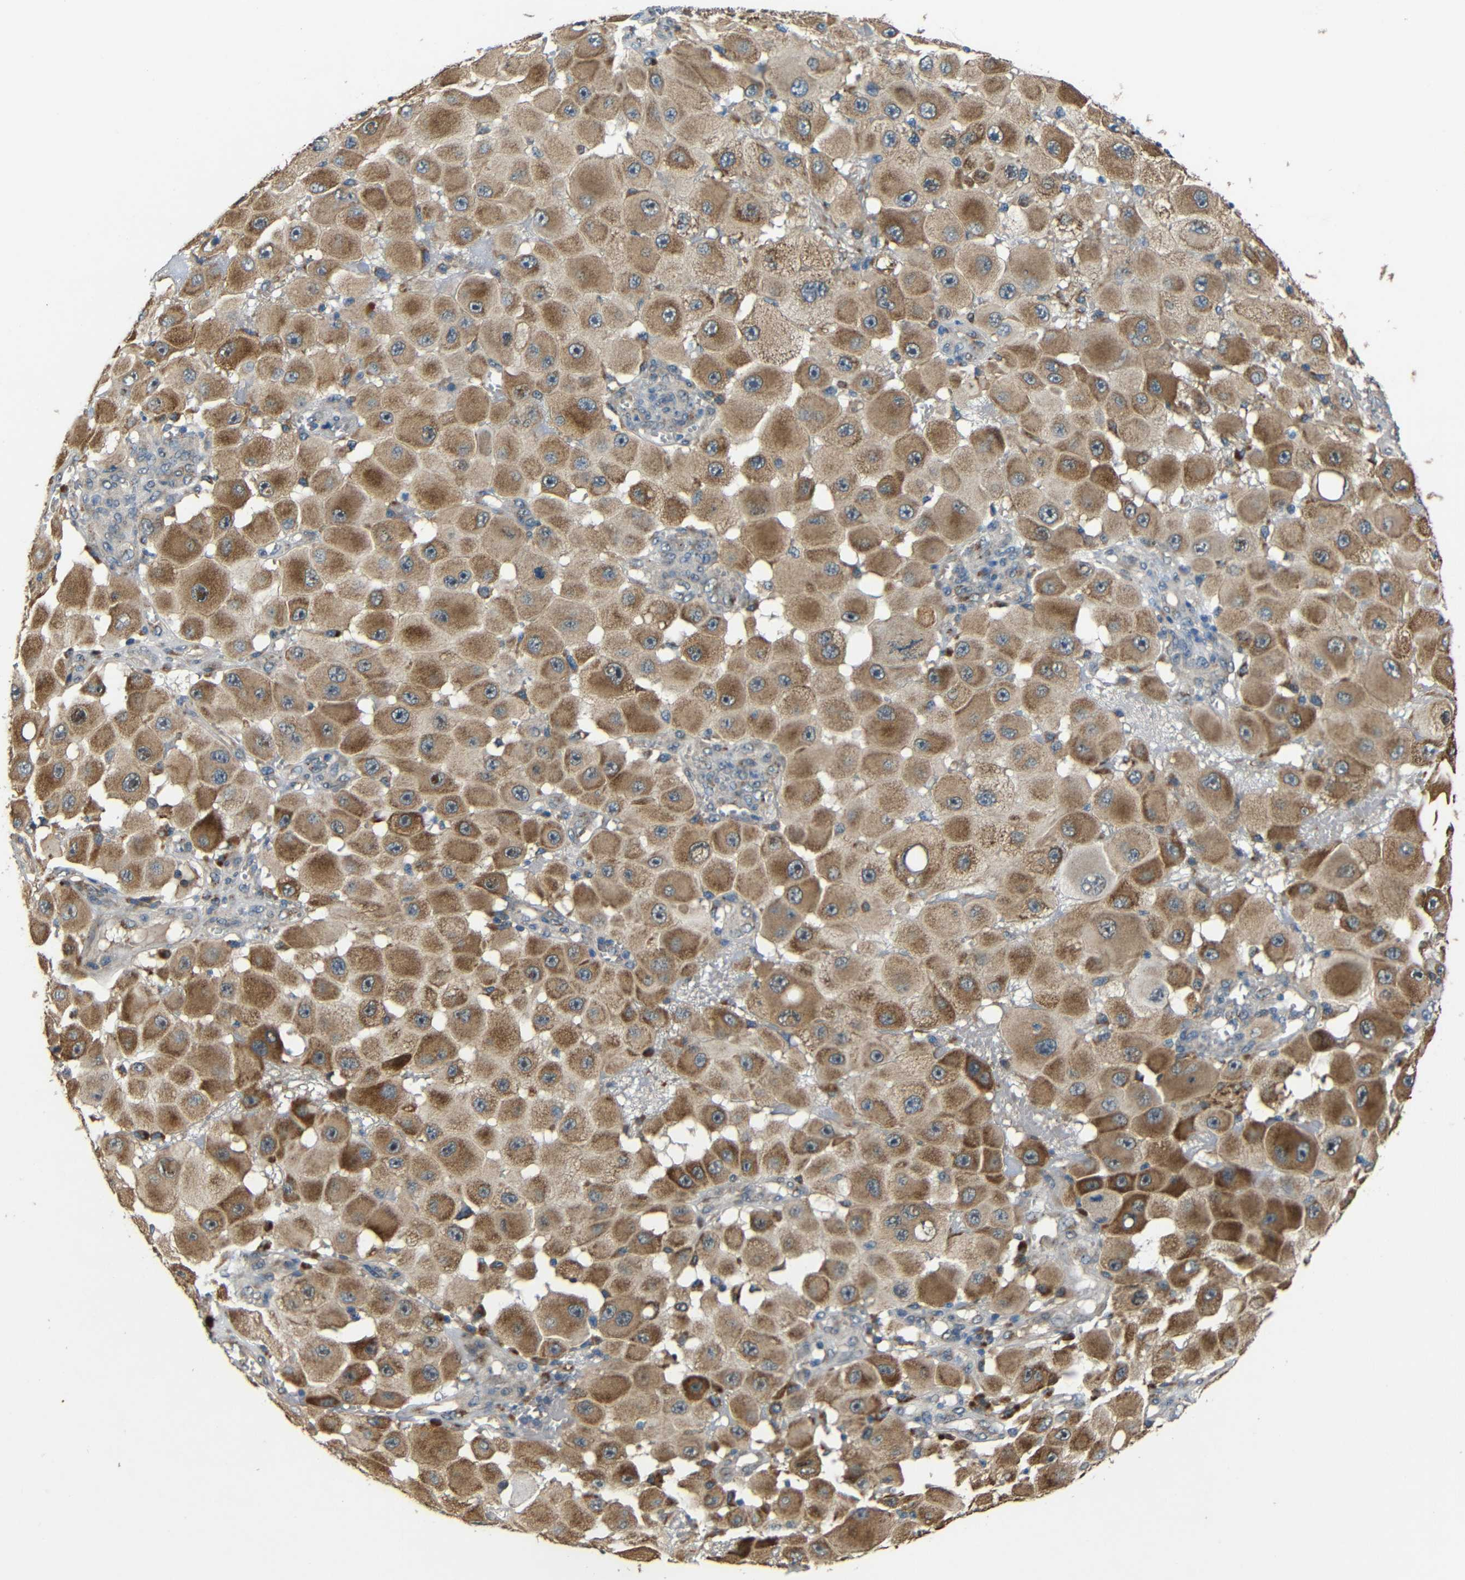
{"staining": {"intensity": "moderate", "quantity": ">75%", "location": "cytoplasmic/membranous"}, "tissue": "melanoma", "cell_type": "Tumor cells", "image_type": "cancer", "snomed": [{"axis": "morphology", "description": "Malignant melanoma, NOS"}, {"axis": "topography", "description": "Skin"}], "caption": "Immunohistochemistry (IHC) (DAB (3,3'-diaminobenzidine)) staining of malignant melanoma shows moderate cytoplasmic/membranous protein positivity in approximately >75% of tumor cells. The staining was performed using DAB to visualize the protein expression in brown, while the nuclei were stained in blue with hematoxylin (Magnification: 20x).", "gene": "ATP7A", "patient": {"sex": "female", "age": 81}}